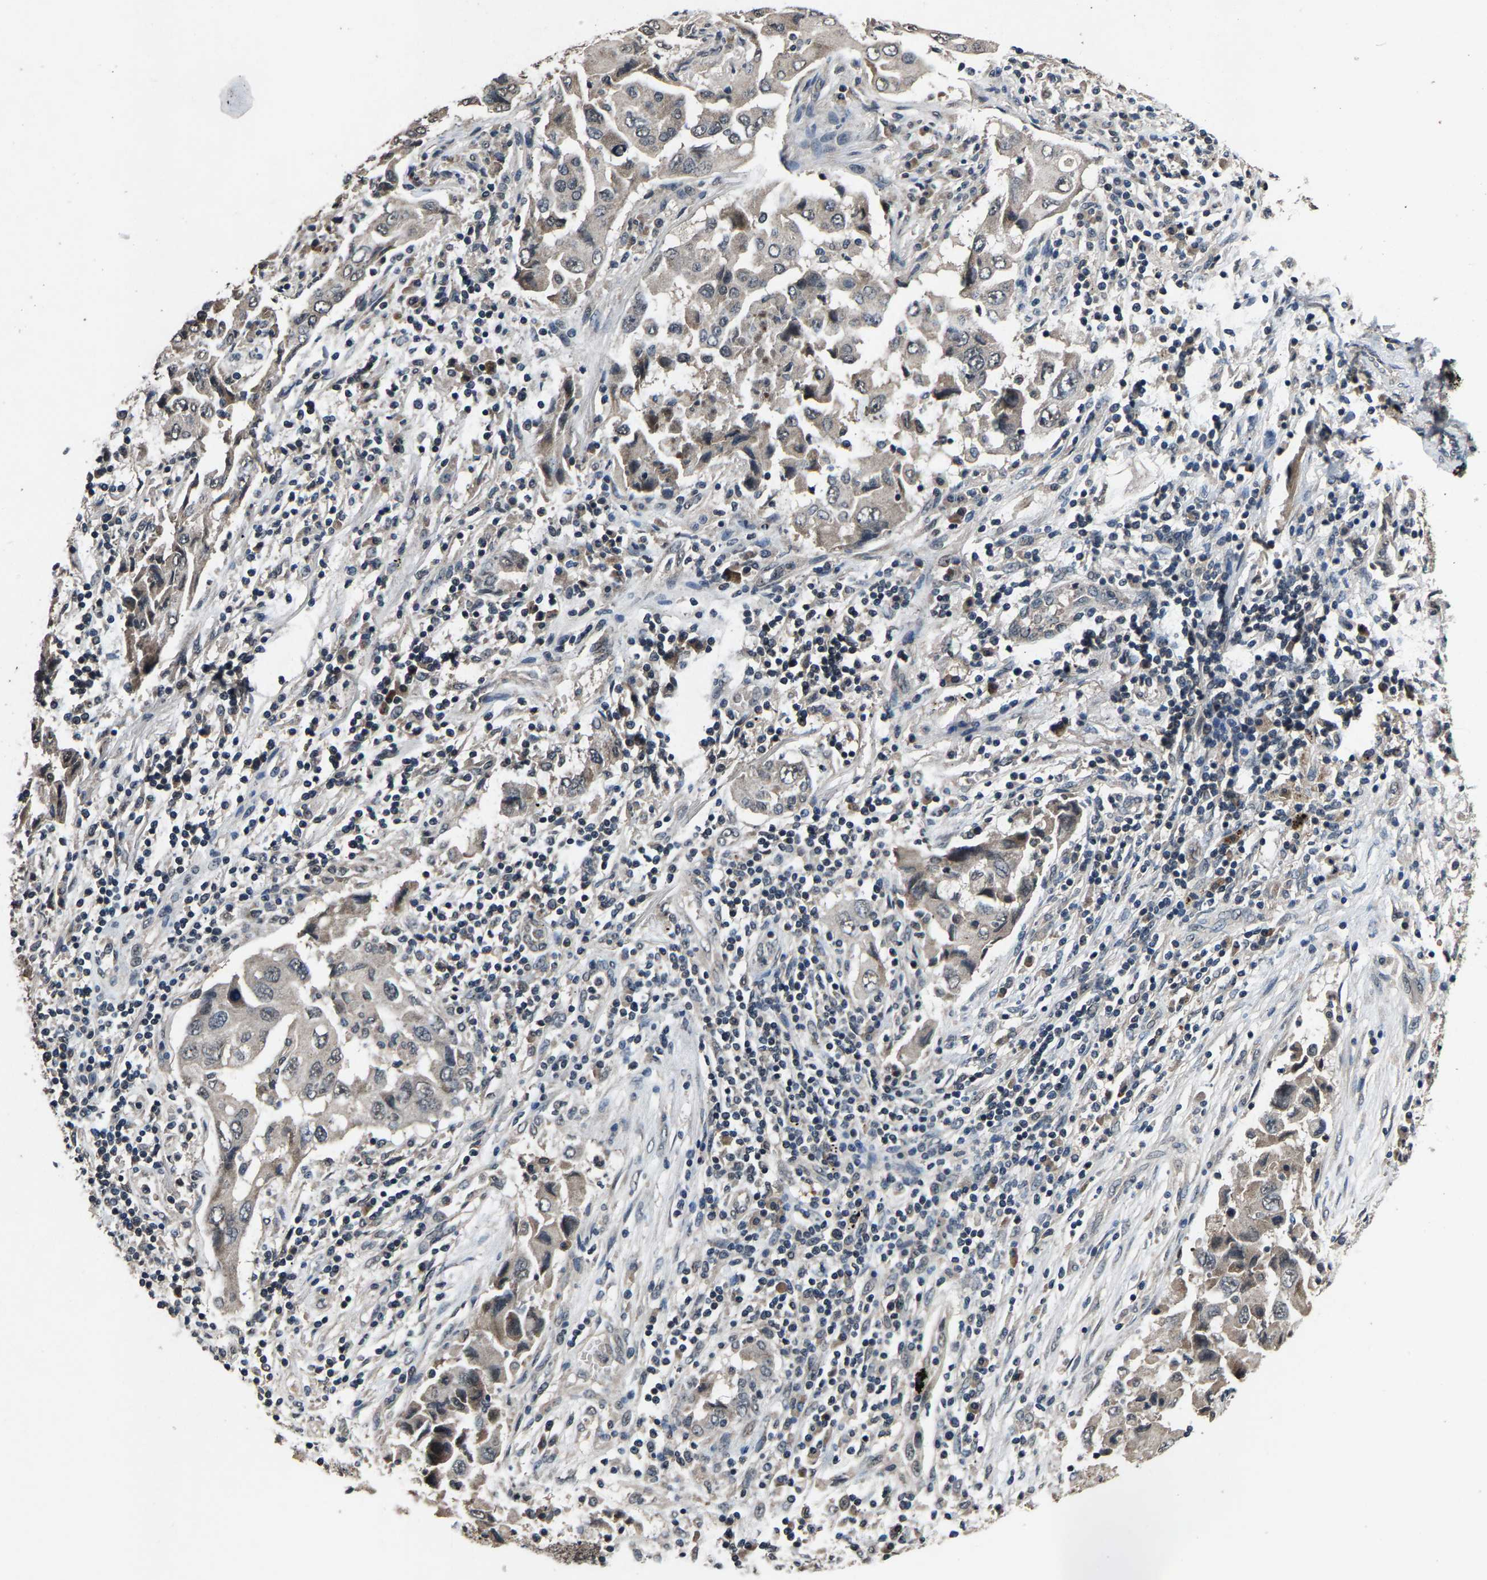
{"staining": {"intensity": "weak", "quantity": "<25%", "location": "cytoplasmic/membranous"}, "tissue": "lung cancer", "cell_type": "Tumor cells", "image_type": "cancer", "snomed": [{"axis": "morphology", "description": "Adenocarcinoma, NOS"}, {"axis": "topography", "description": "Lung"}], "caption": "Immunohistochemical staining of human lung adenocarcinoma displays no significant positivity in tumor cells.", "gene": "HUWE1", "patient": {"sex": "female", "age": 65}}